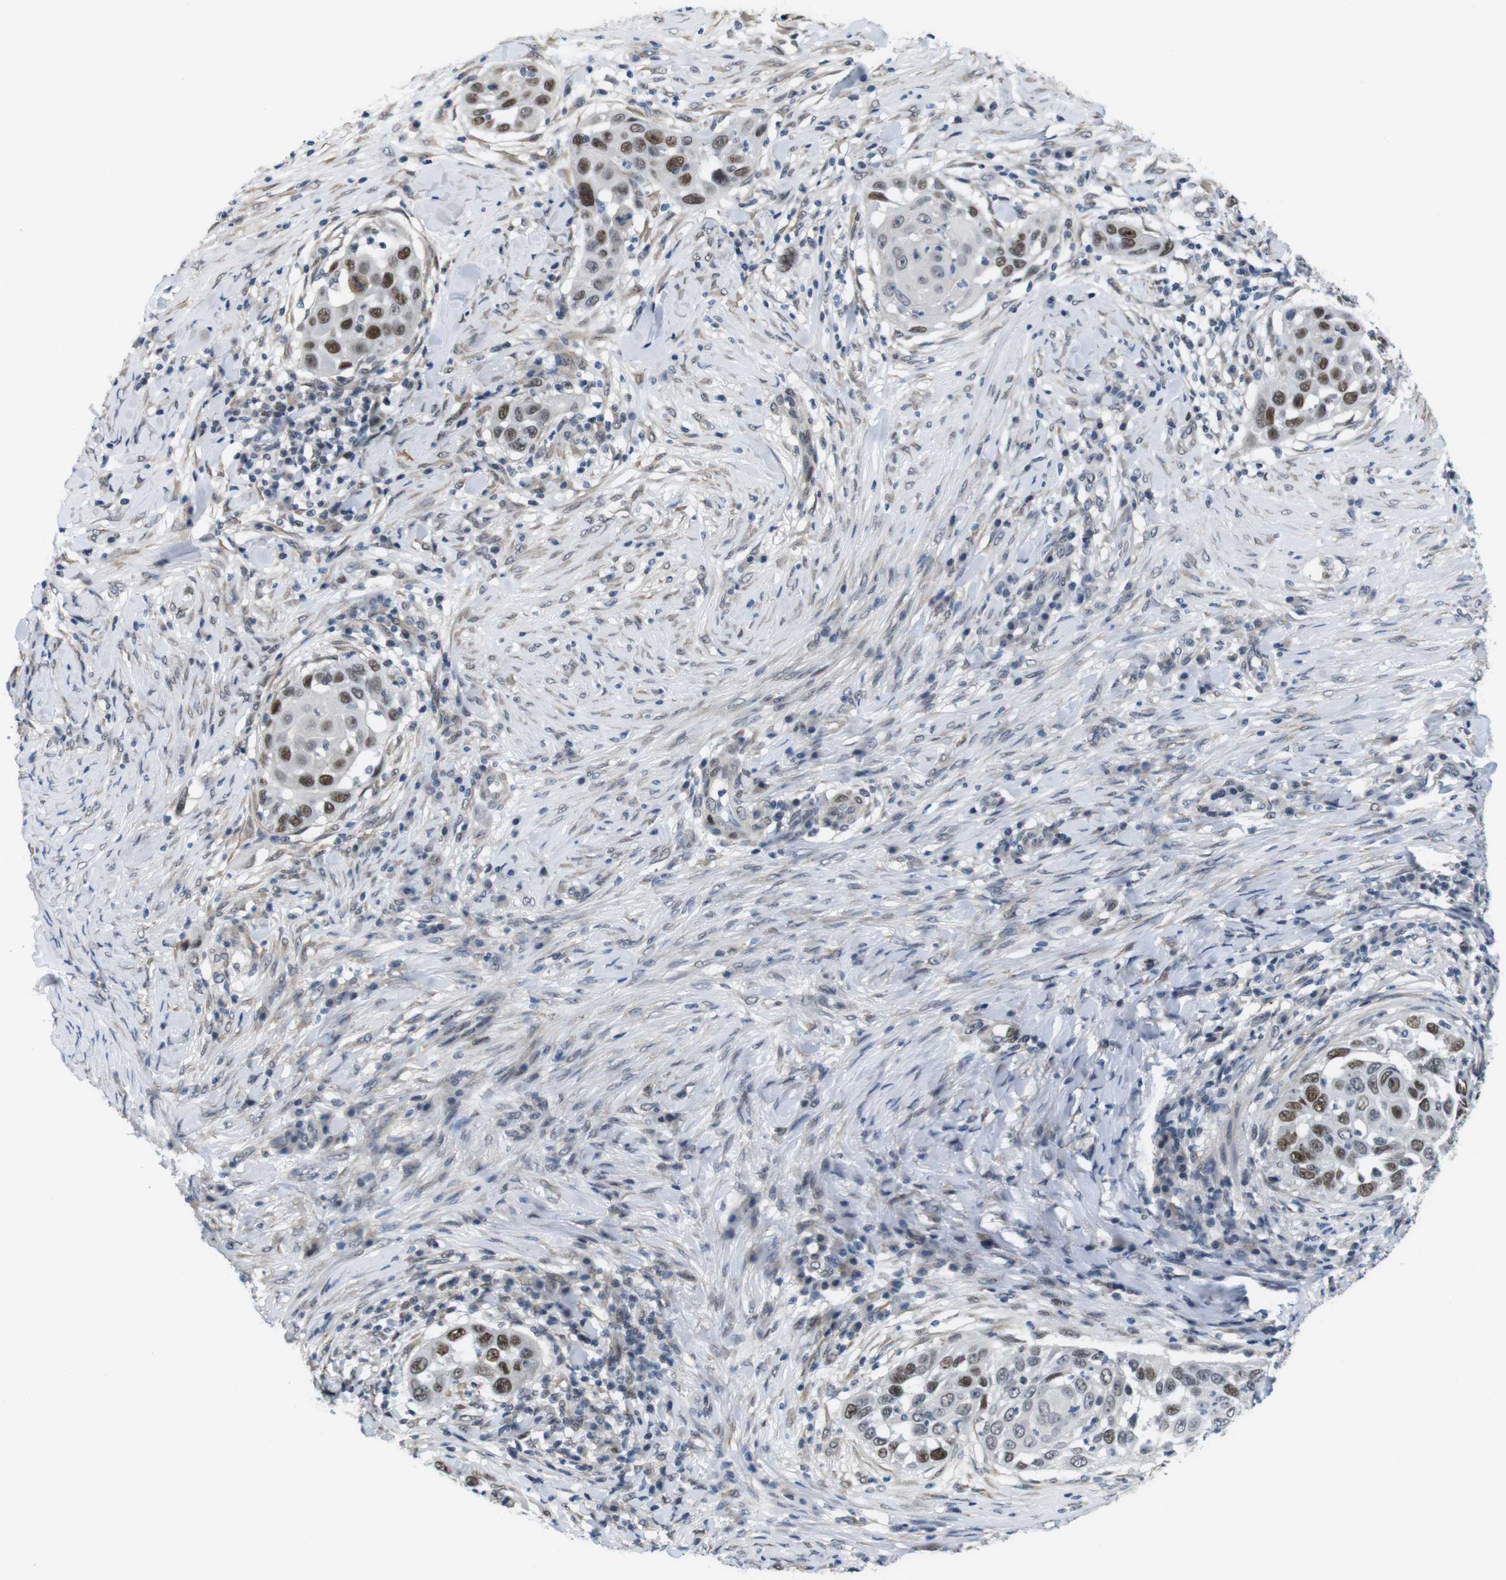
{"staining": {"intensity": "moderate", "quantity": ">75%", "location": "nuclear"}, "tissue": "skin cancer", "cell_type": "Tumor cells", "image_type": "cancer", "snomed": [{"axis": "morphology", "description": "Squamous cell carcinoma, NOS"}, {"axis": "topography", "description": "Skin"}], "caption": "A brown stain labels moderate nuclear positivity of a protein in human skin squamous cell carcinoma tumor cells. (Stains: DAB in brown, nuclei in blue, Microscopy: brightfield microscopy at high magnification).", "gene": "SMCO2", "patient": {"sex": "female", "age": 44}}